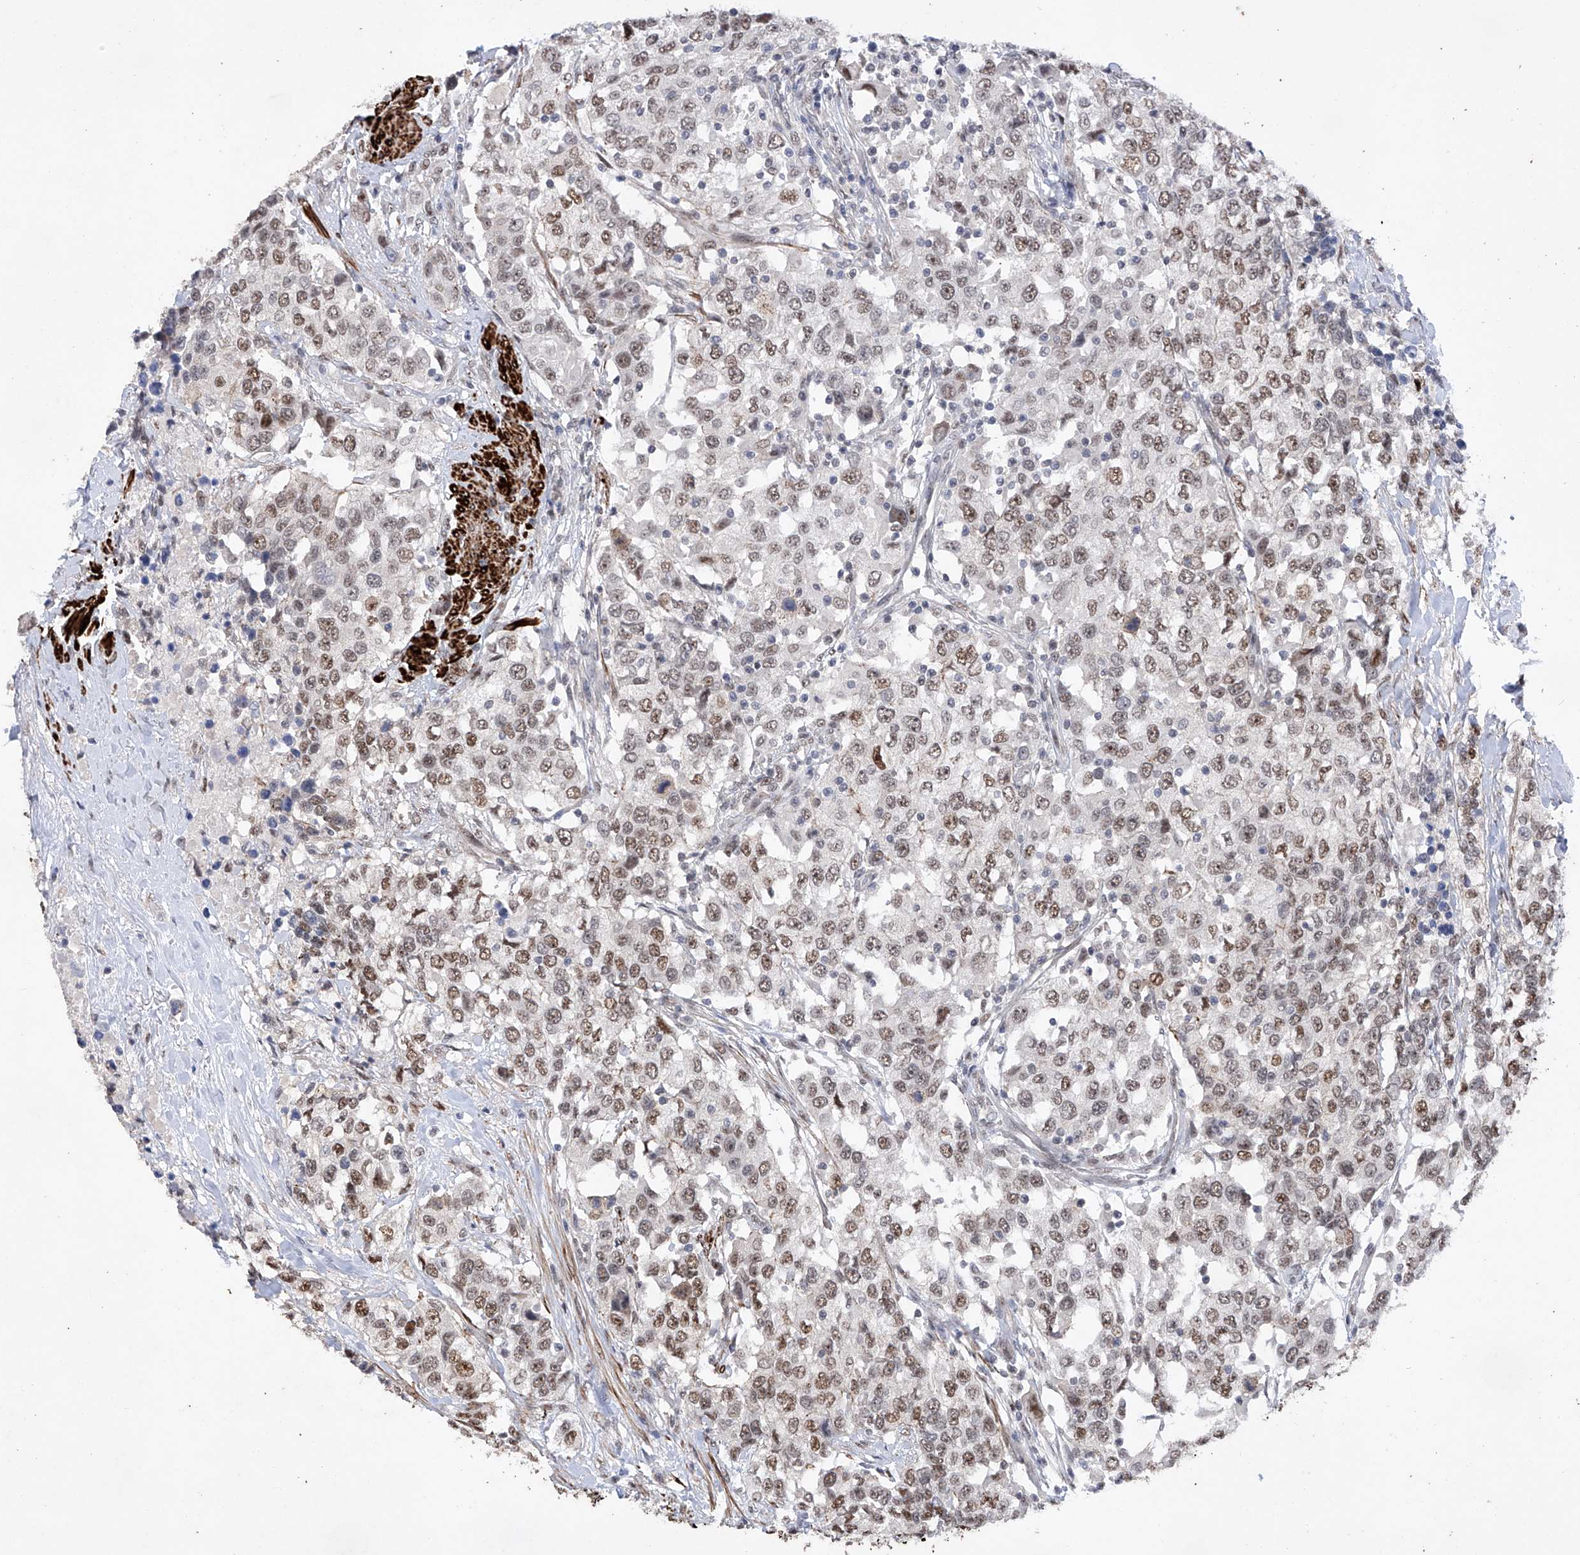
{"staining": {"intensity": "moderate", "quantity": "25%-75%", "location": "nuclear"}, "tissue": "urothelial cancer", "cell_type": "Tumor cells", "image_type": "cancer", "snomed": [{"axis": "morphology", "description": "Urothelial carcinoma, High grade"}, {"axis": "topography", "description": "Urinary bladder"}], "caption": "Urothelial cancer stained with immunohistochemistry displays moderate nuclear expression in approximately 25%-75% of tumor cells.", "gene": "NFATC4", "patient": {"sex": "female", "age": 80}}